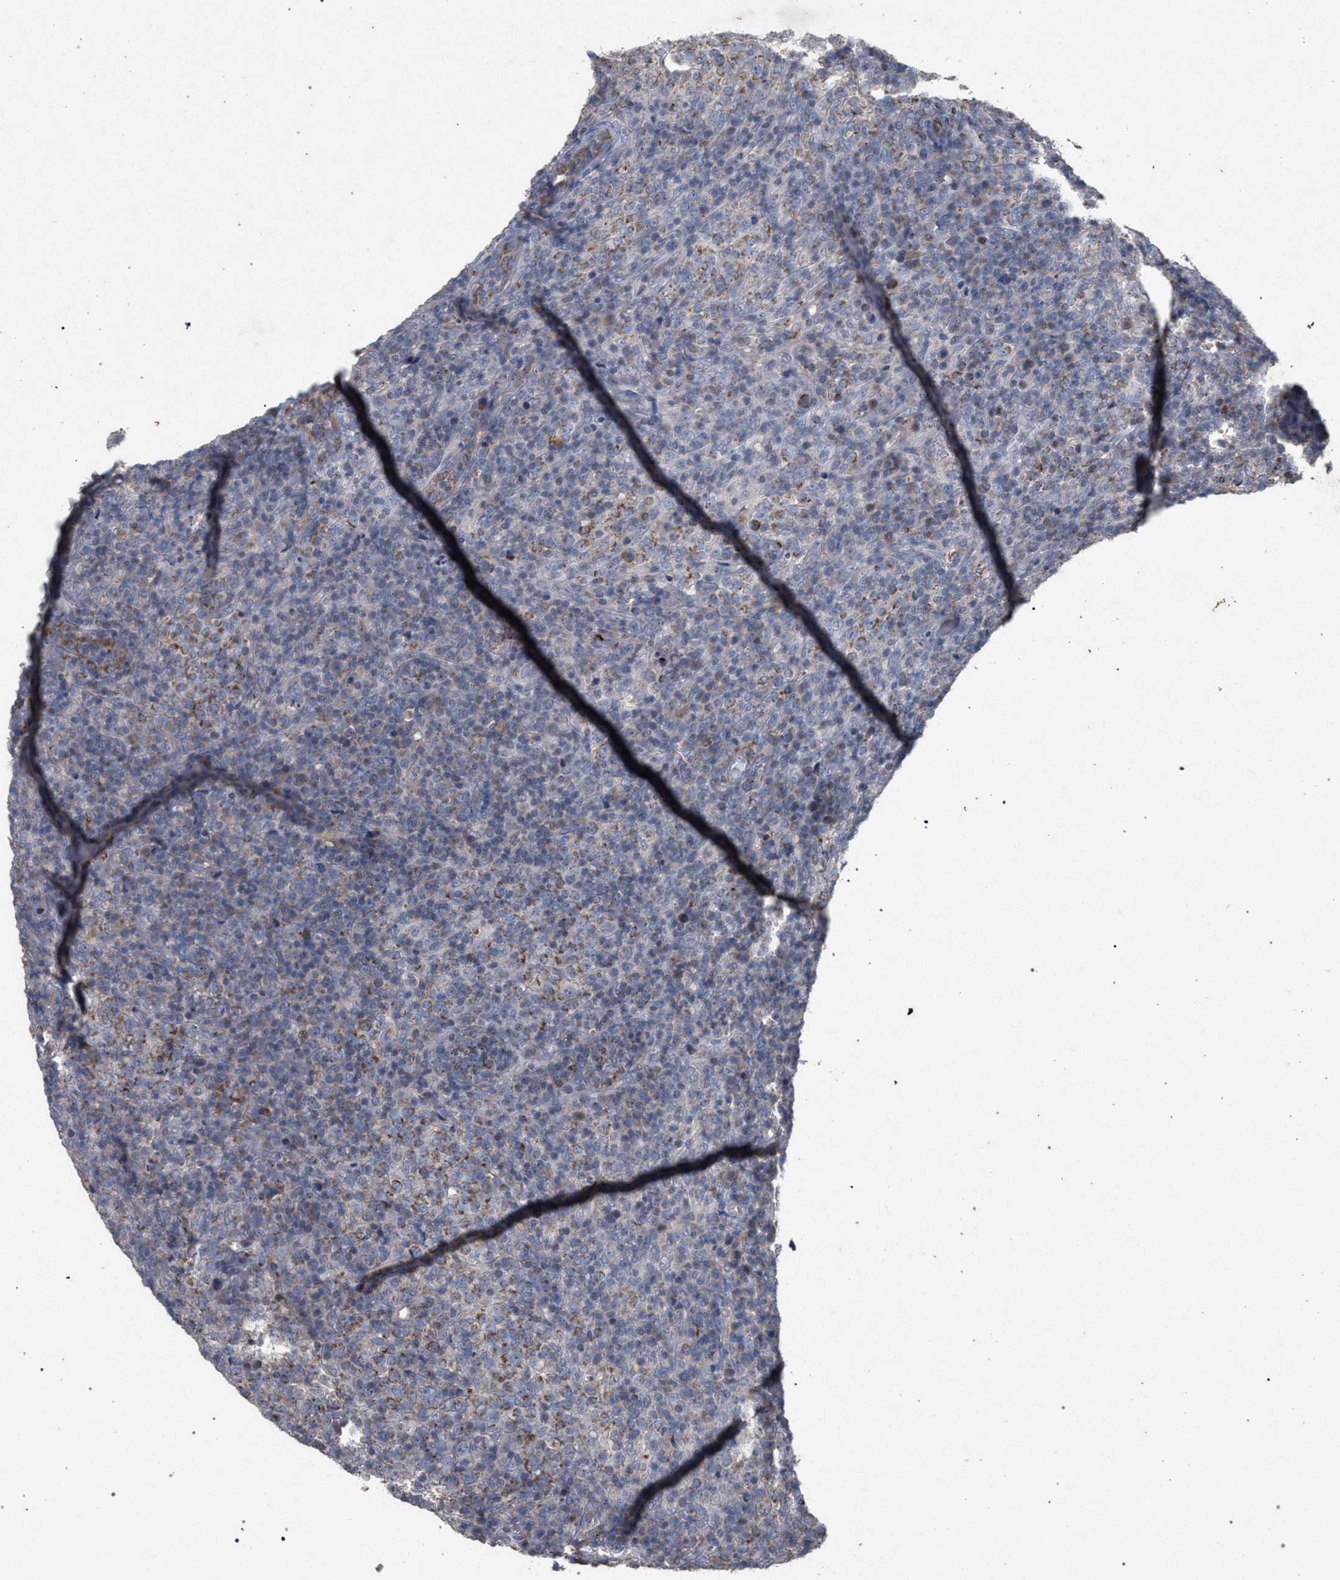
{"staining": {"intensity": "moderate", "quantity": "<25%", "location": "cytoplasmic/membranous"}, "tissue": "lymphoma", "cell_type": "Tumor cells", "image_type": "cancer", "snomed": [{"axis": "morphology", "description": "Malignant lymphoma, non-Hodgkin's type, High grade"}, {"axis": "topography", "description": "Lymph node"}], "caption": "Immunohistochemical staining of human lymphoma shows low levels of moderate cytoplasmic/membranous protein expression in about <25% of tumor cells.", "gene": "PKD2L1", "patient": {"sex": "female", "age": 76}}